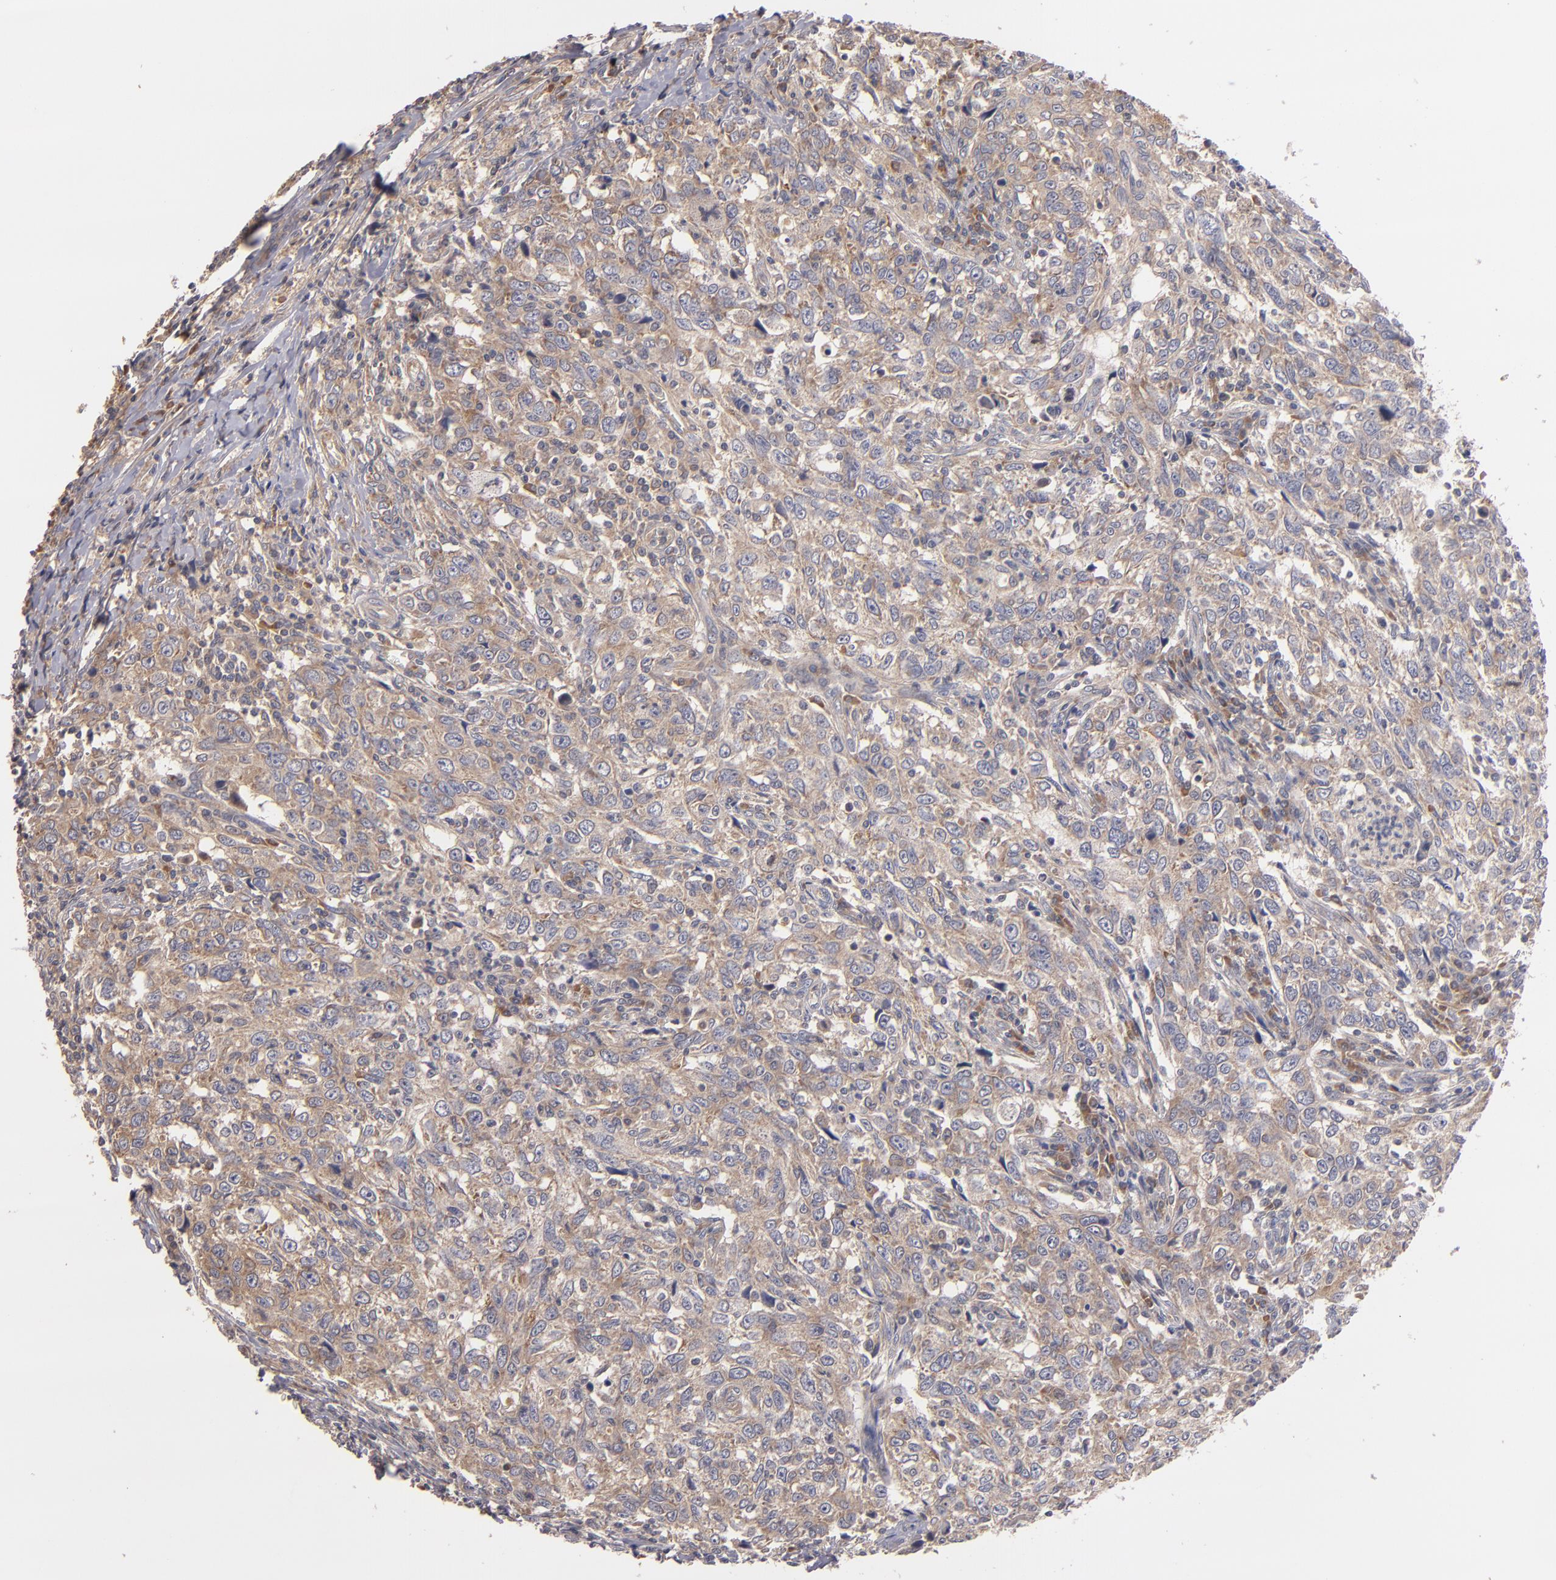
{"staining": {"intensity": "moderate", "quantity": "25%-75%", "location": "cytoplasmic/membranous"}, "tissue": "breast cancer", "cell_type": "Tumor cells", "image_type": "cancer", "snomed": [{"axis": "morphology", "description": "Duct carcinoma"}, {"axis": "topography", "description": "Breast"}], "caption": "DAB immunohistochemical staining of human intraductal carcinoma (breast) exhibits moderate cytoplasmic/membranous protein staining in about 25%-75% of tumor cells. The staining is performed using DAB brown chromogen to label protein expression. The nuclei are counter-stained blue using hematoxylin.", "gene": "UPF3B", "patient": {"sex": "female", "age": 50}}